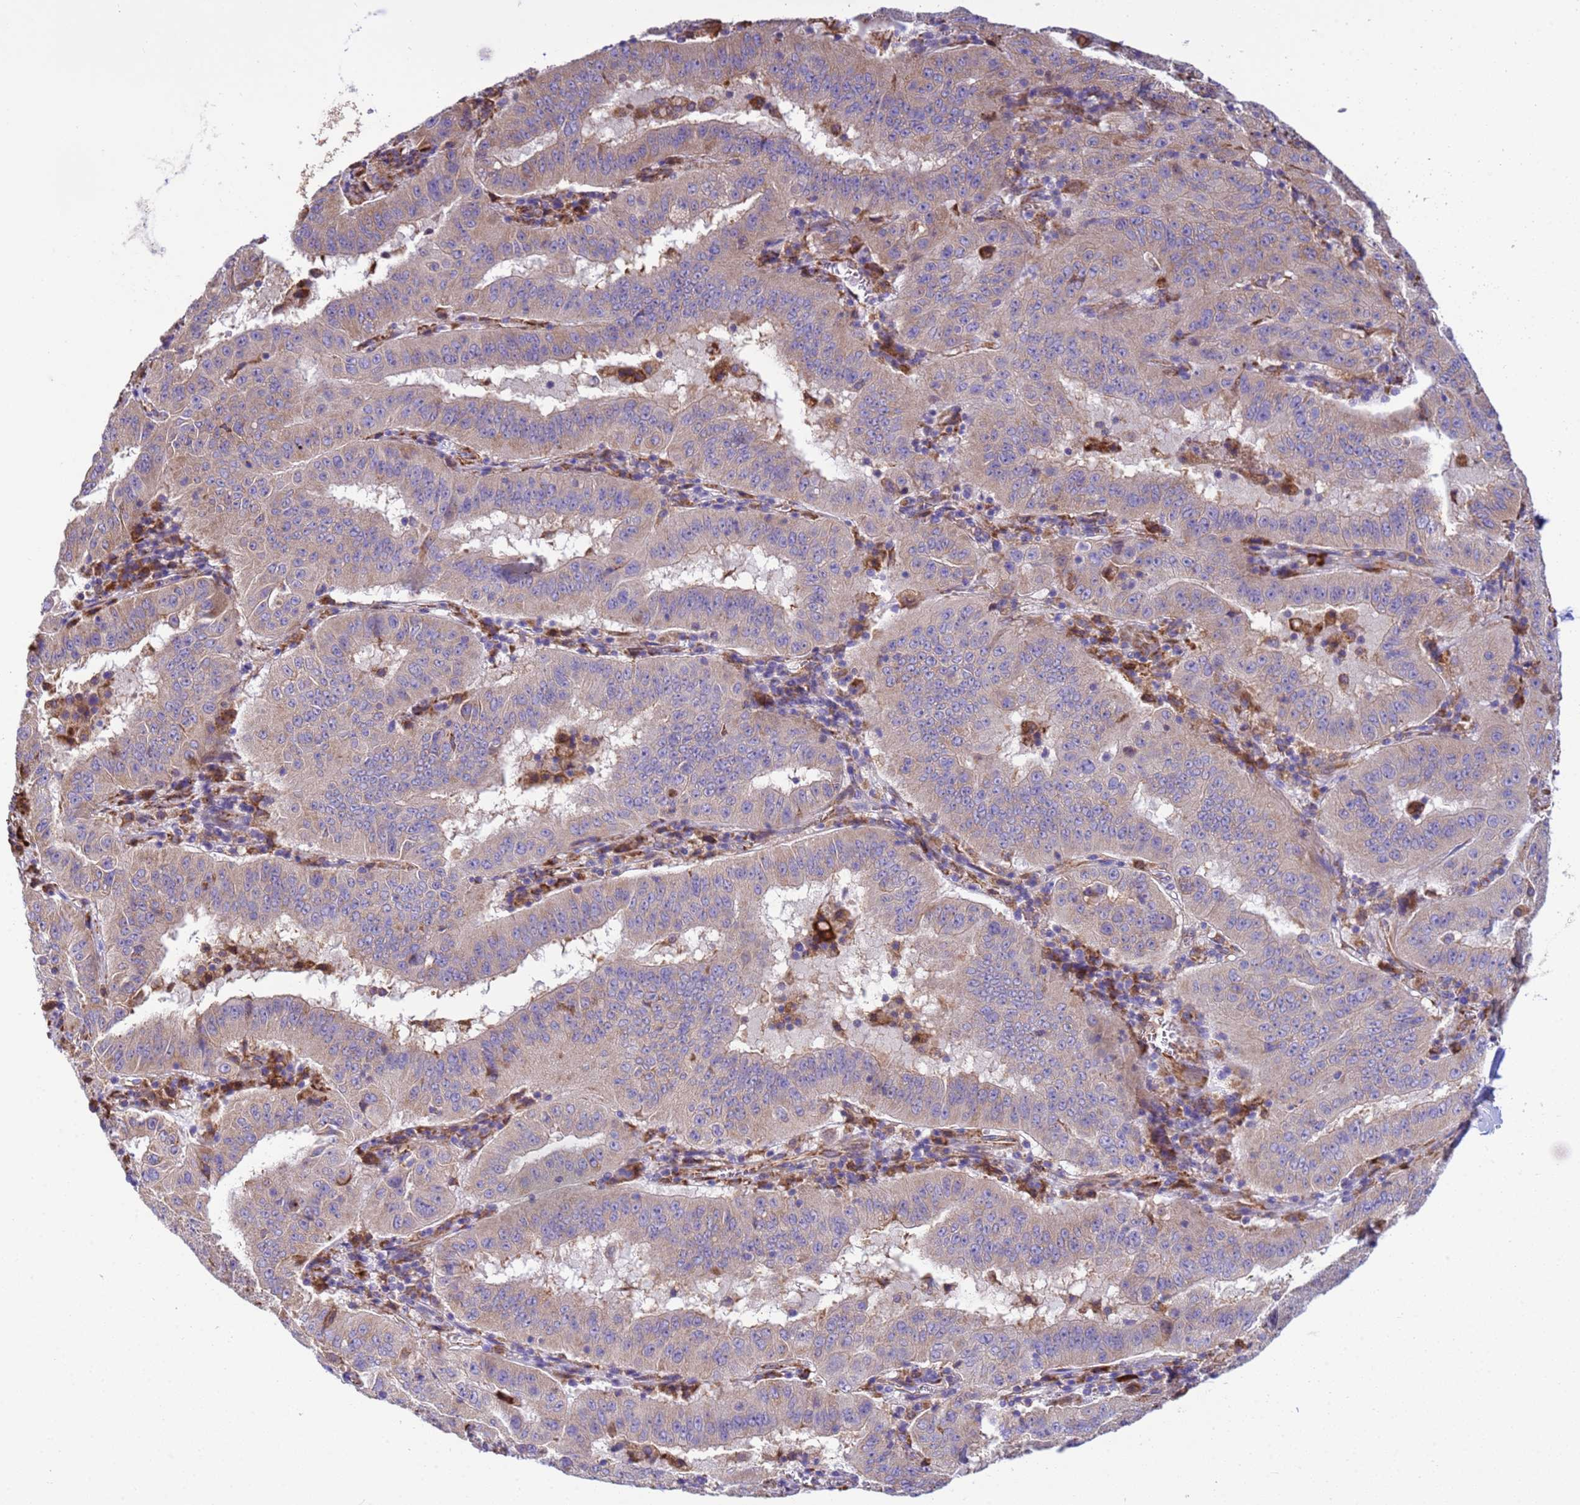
{"staining": {"intensity": "weak", "quantity": ">75%", "location": "cytoplasmic/membranous"}, "tissue": "pancreatic cancer", "cell_type": "Tumor cells", "image_type": "cancer", "snomed": [{"axis": "morphology", "description": "Adenocarcinoma, NOS"}, {"axis": "topography", "description": "Pancreas"}], "caption": "Adenocarcinoma (pancreatic) stained with IHC displays weak cytoplasmic/membranous positivity in about >75% of tumor cells.", "gene": "THAP5", "patient": {"sex": "male", "age": 63}}